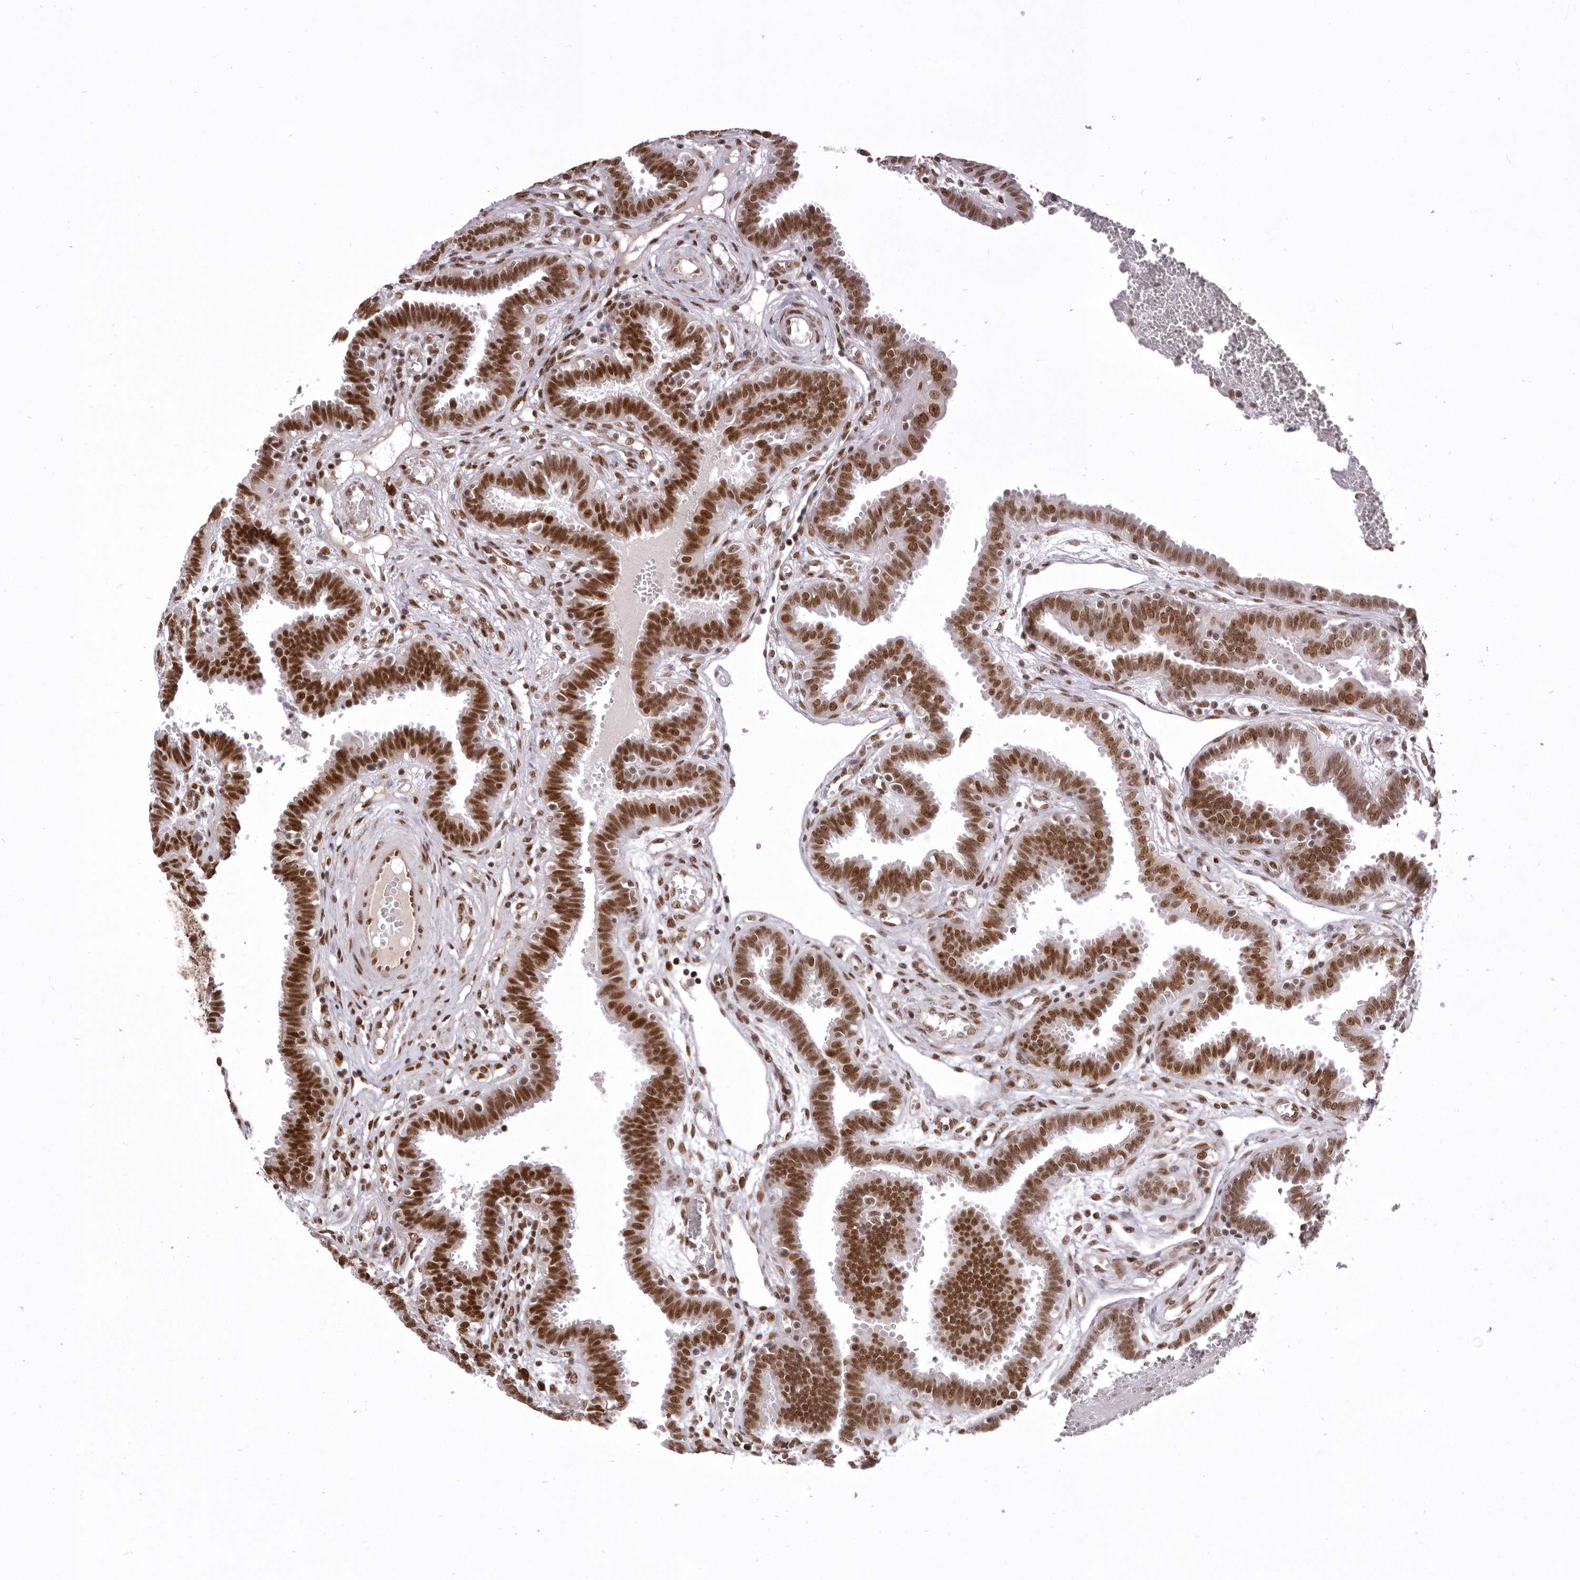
{"staining": {"intensity": "strong", "quantity": ">75%", "location": "nuclear"}, "tissue": "fallopian tube", "cell_type": "Glandular cells", "image_type": "normal", "snomed": [{"axis": "morphology", "description": "Normal tissue, NOS"}, {"axis": "topography", "description": "Fallopian tube"}, {"axis": "topography", "description": "Placenta"}], "caption": "Immunohistochemistry (IHC) photomicrograph of benign human fallopian tube stained for a protein (brown), which reveals high levels of strong nuclear expression in about >75% of glandular cells.", "gene": "CHTOP", "patient": {"sex": "female", "age": 32}}